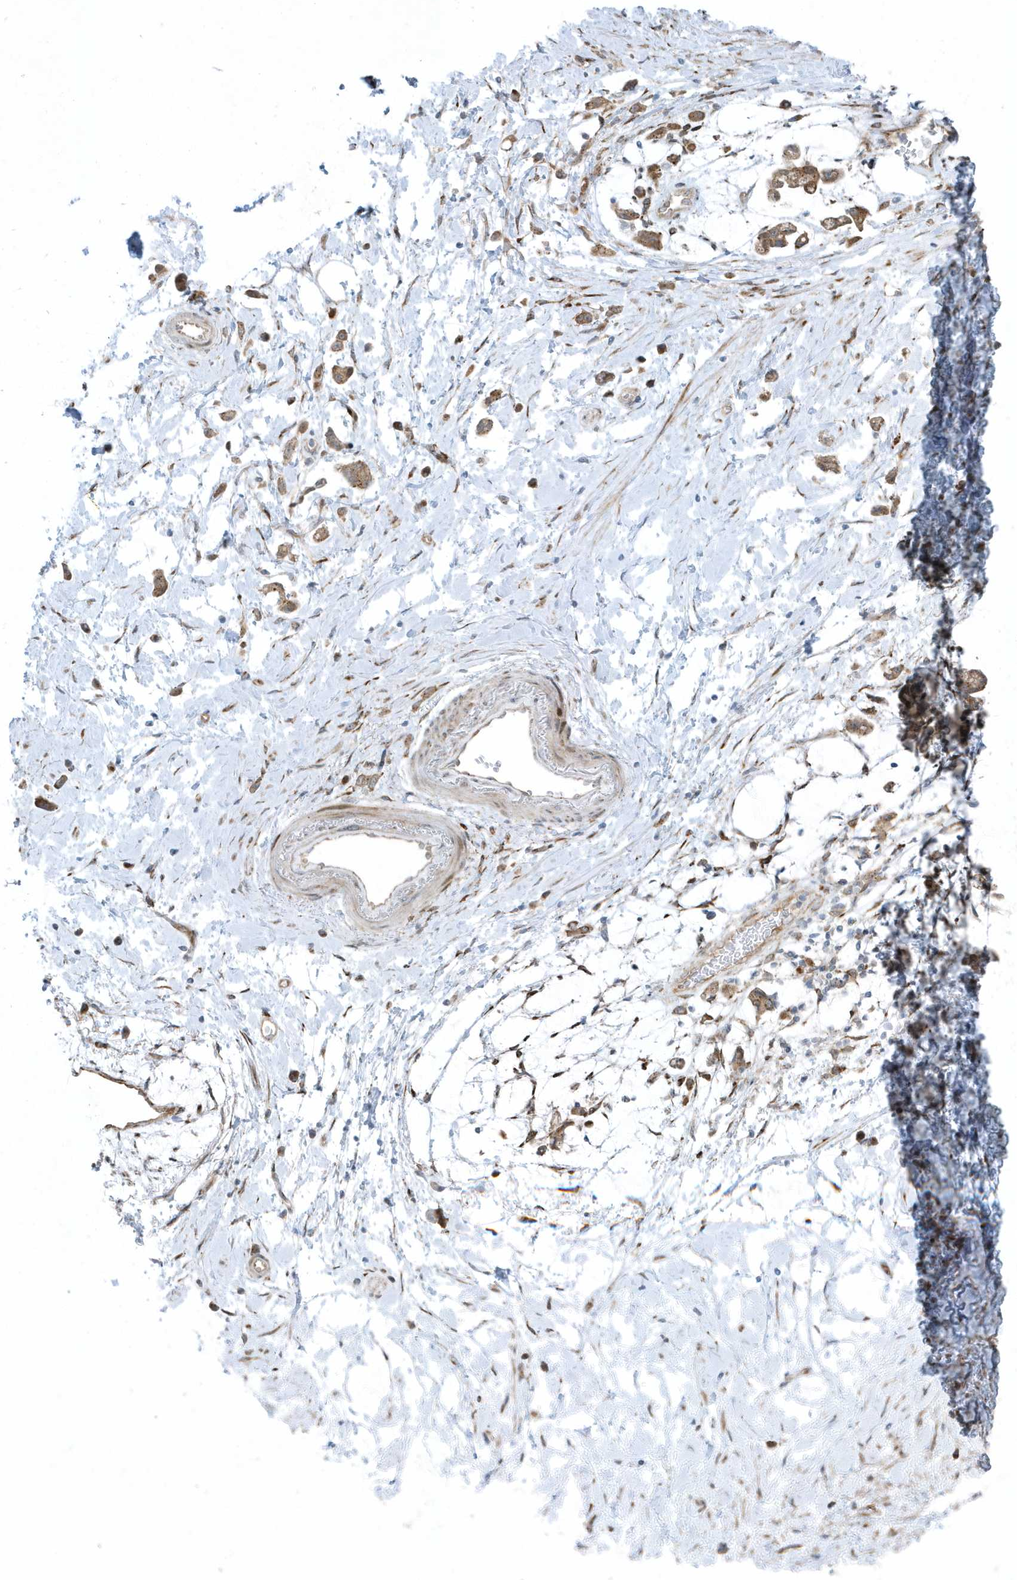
{"staining": {"intensity": "moderate", "quantity": ">75%", "location": "cytoplasmic/membranous"}, "tissue": "stomach cancer", "cell_type": "Tumor cells", "image_type": "cancer", "snomed": [{"axis": "morphology", "description": "Adenocarcinoma, NOS"}, {"axis": "topography", "description": "Stomach"}], "caption": "A high-resolution image shows immunohistochemistry staining of adenocarcinoma (stomach), which shows moderate cytoplasmic/membranous positivity in approximately >75% of tumor cells.", "gene": "FAM98A", "patient": {"sex": "female", "age": 60}}